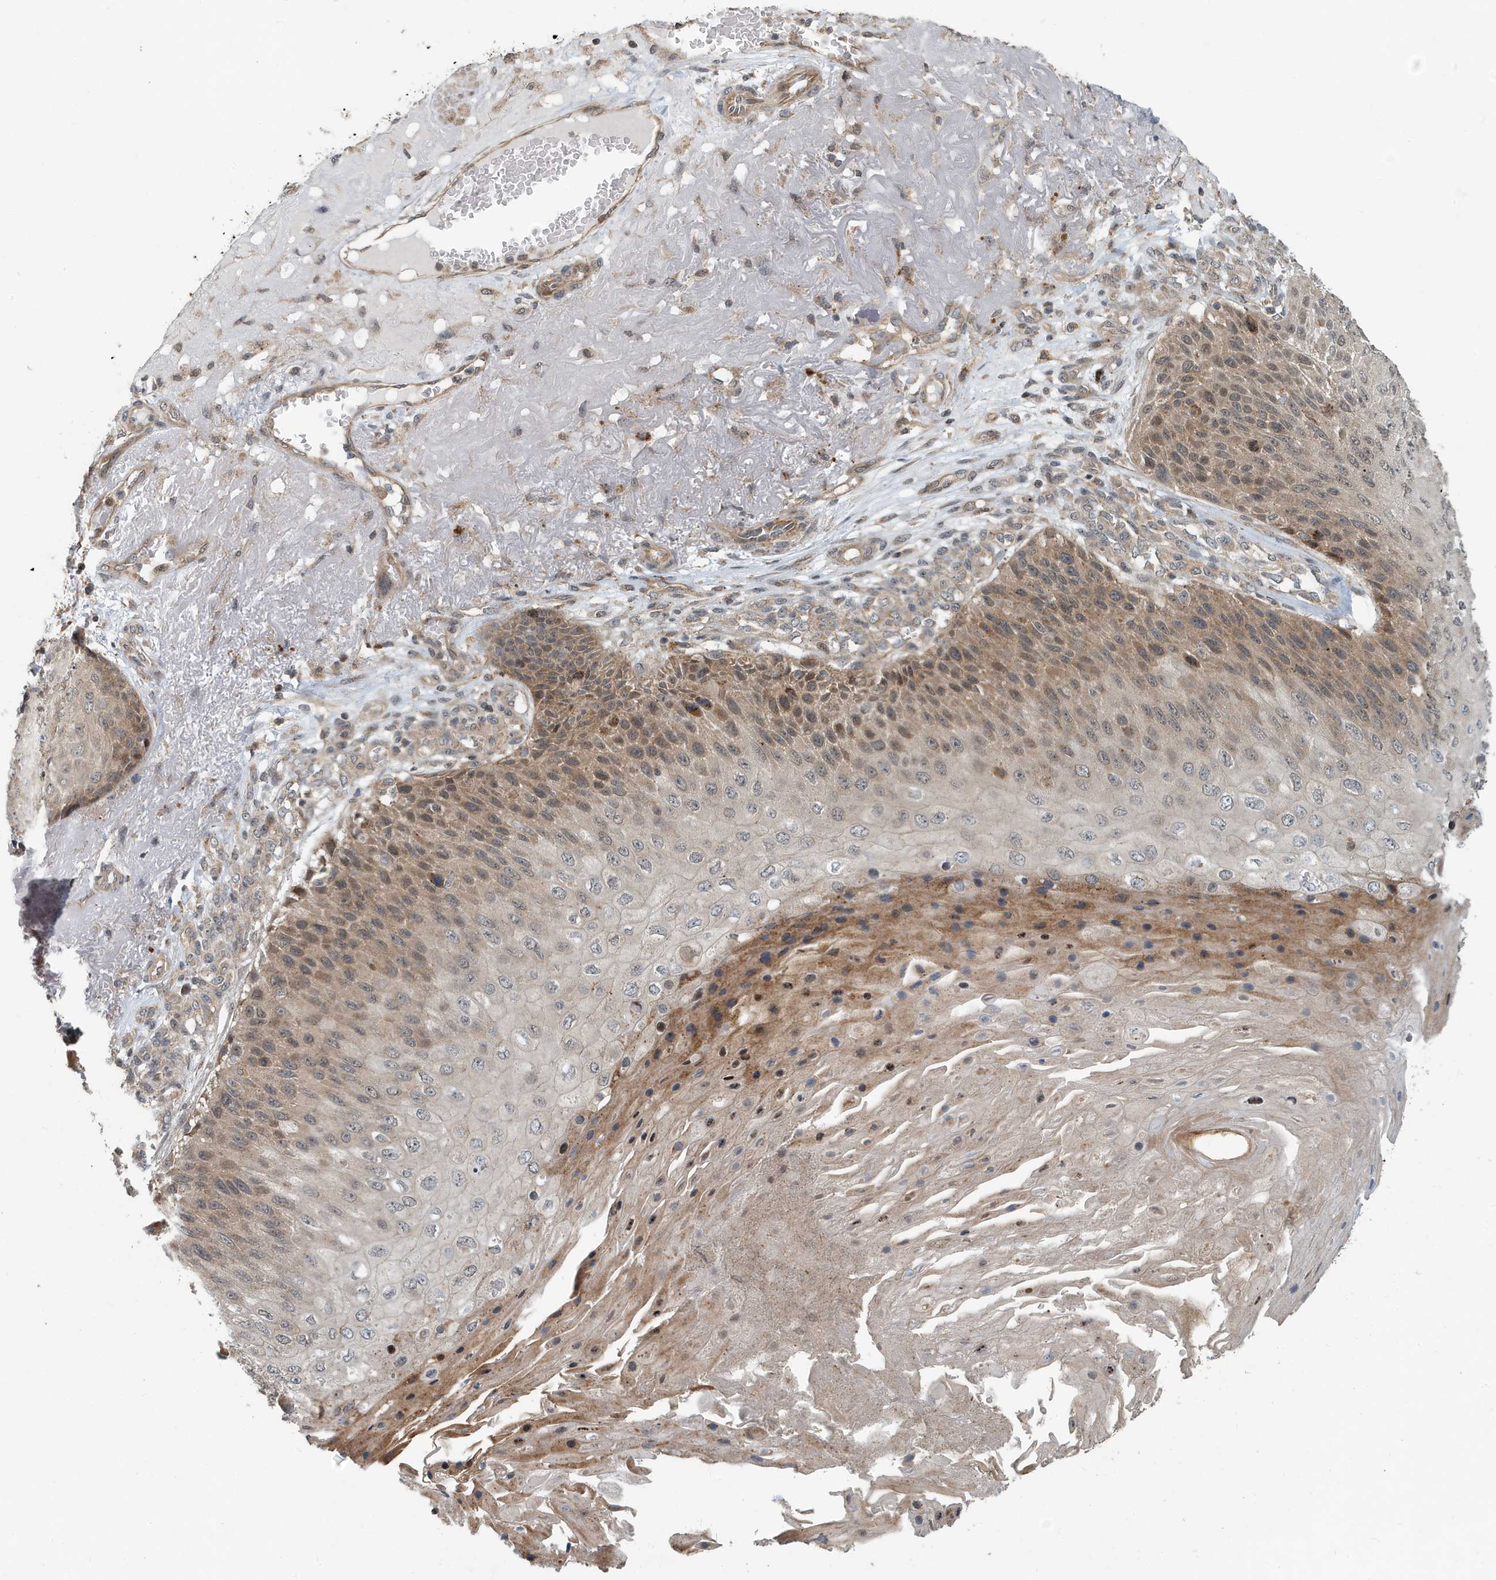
{"staining": {"intensity": "moderate", "quantity": ">75%", "location": "cytoplasmic/membranous,nuclear"}, "tissue": "skin cancer", "cell_type": "Tumor cells", "image_type": "cancer", "snomed": [{"axis": "morphology", "description": "Squamous cell carcinoma, NOS"}, {"axis": "topography", "description": "Skin"}], "caption": "Immunohistochemistry (IHC) photomicrograph of neoplastic tissue: skin cancer stained using immunohistochemistry exhibits medium levels of moderate protein expression localized specifically in the cytoplasmic/membranous and nuclear of tumor cells, appearing as a cytoplasmic/membranous and nuclear brown color.", "gene": "KIF15", "patient": {"sex": "female", "age": 88}}